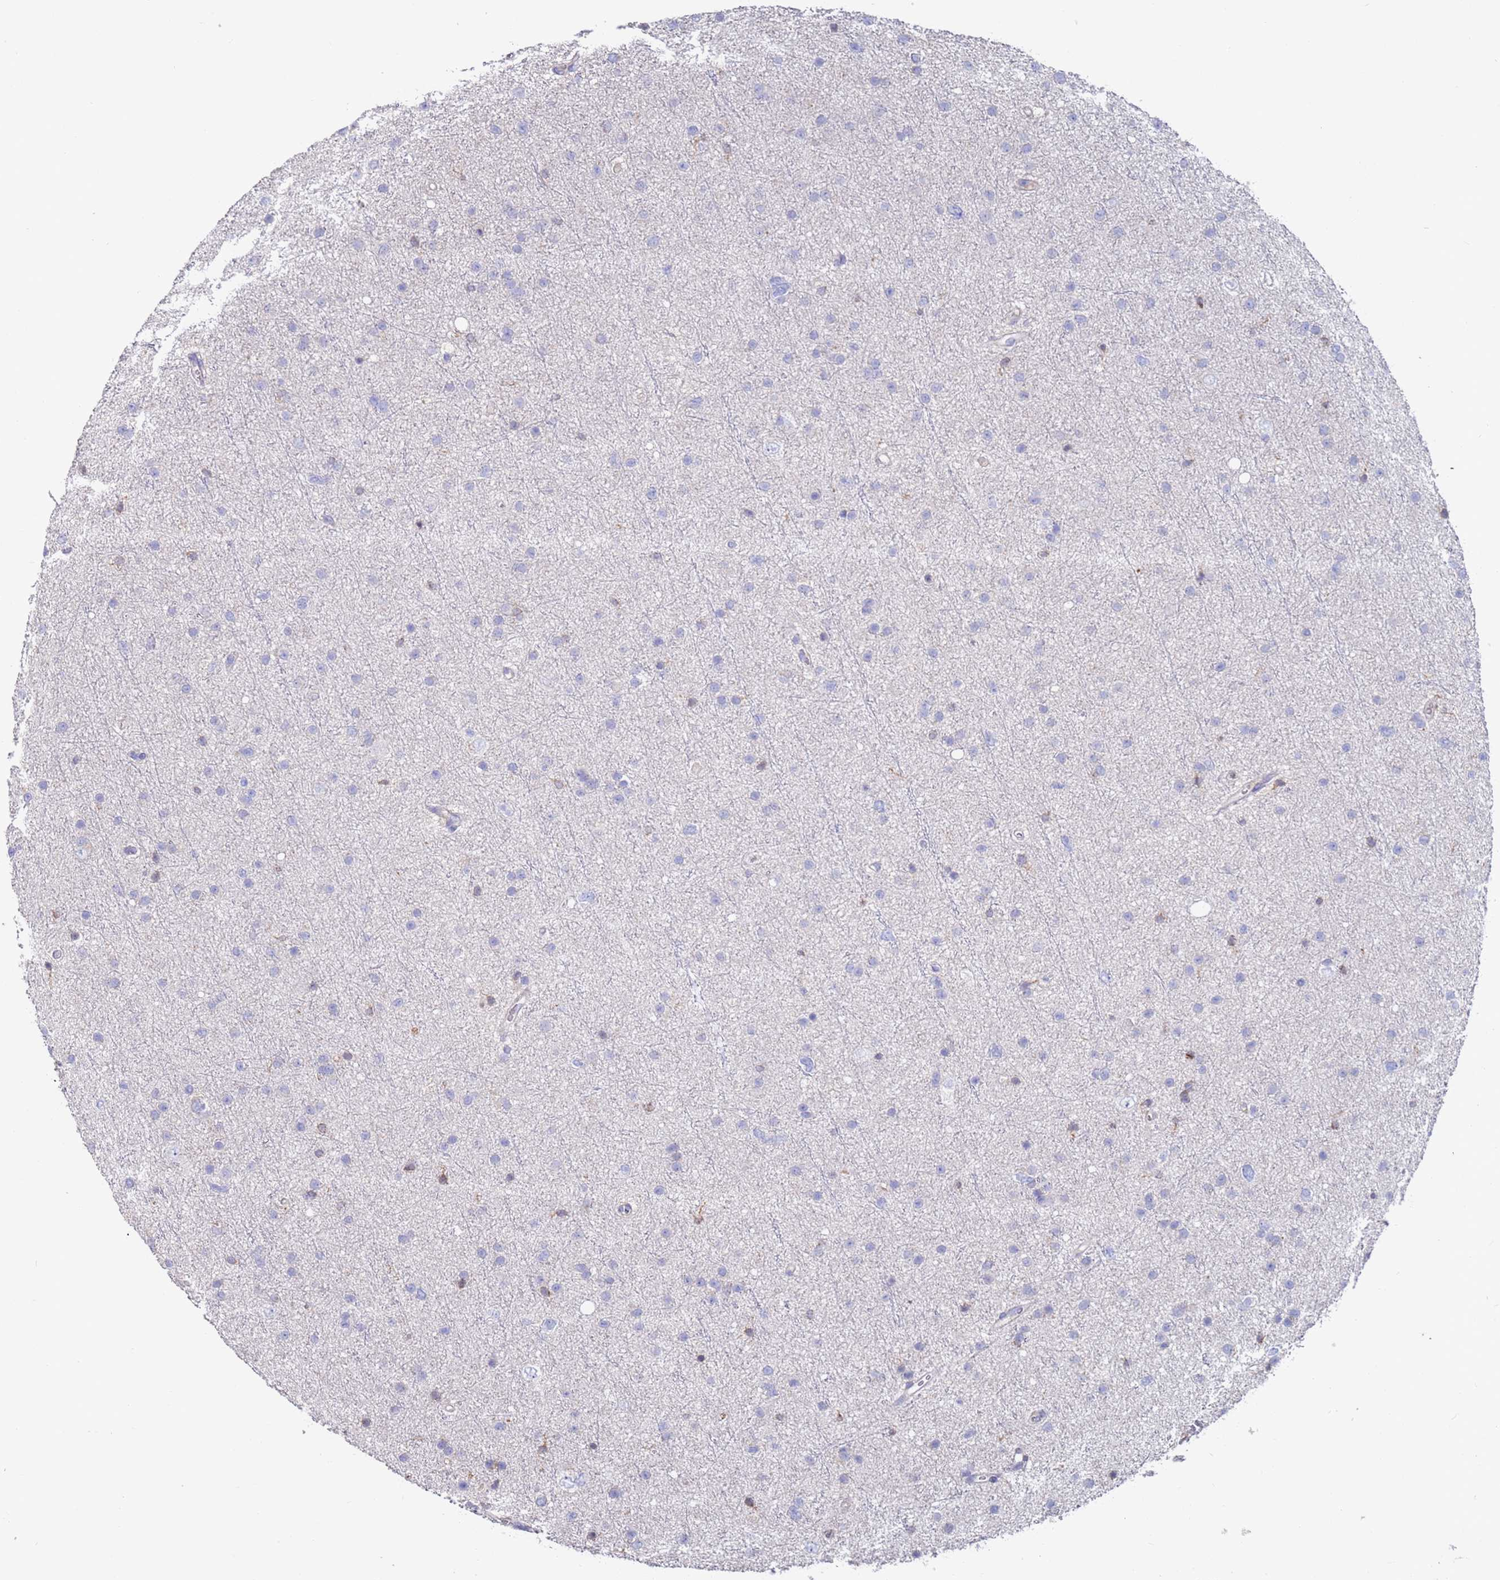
{"staining": {"intensity": "negative", "quantity": "none", "location": "none"}, "tissue": "glioma", "cell_type": "Tumor cells", "image_type": "cancer", "snomed": [{"axis": "morphology", "description": "Glioma, malignant, Low grade"}, {"axis": "topography", "description": "Cerebral cortex"}], "caption": "The immunohistochemistry (IHC) micrograph has no significant positivity in tumor cells of malignant glioma (low-grade) tissue.", "gene": "GREB1L", "patient": {"sex": "female", "age": 39}}